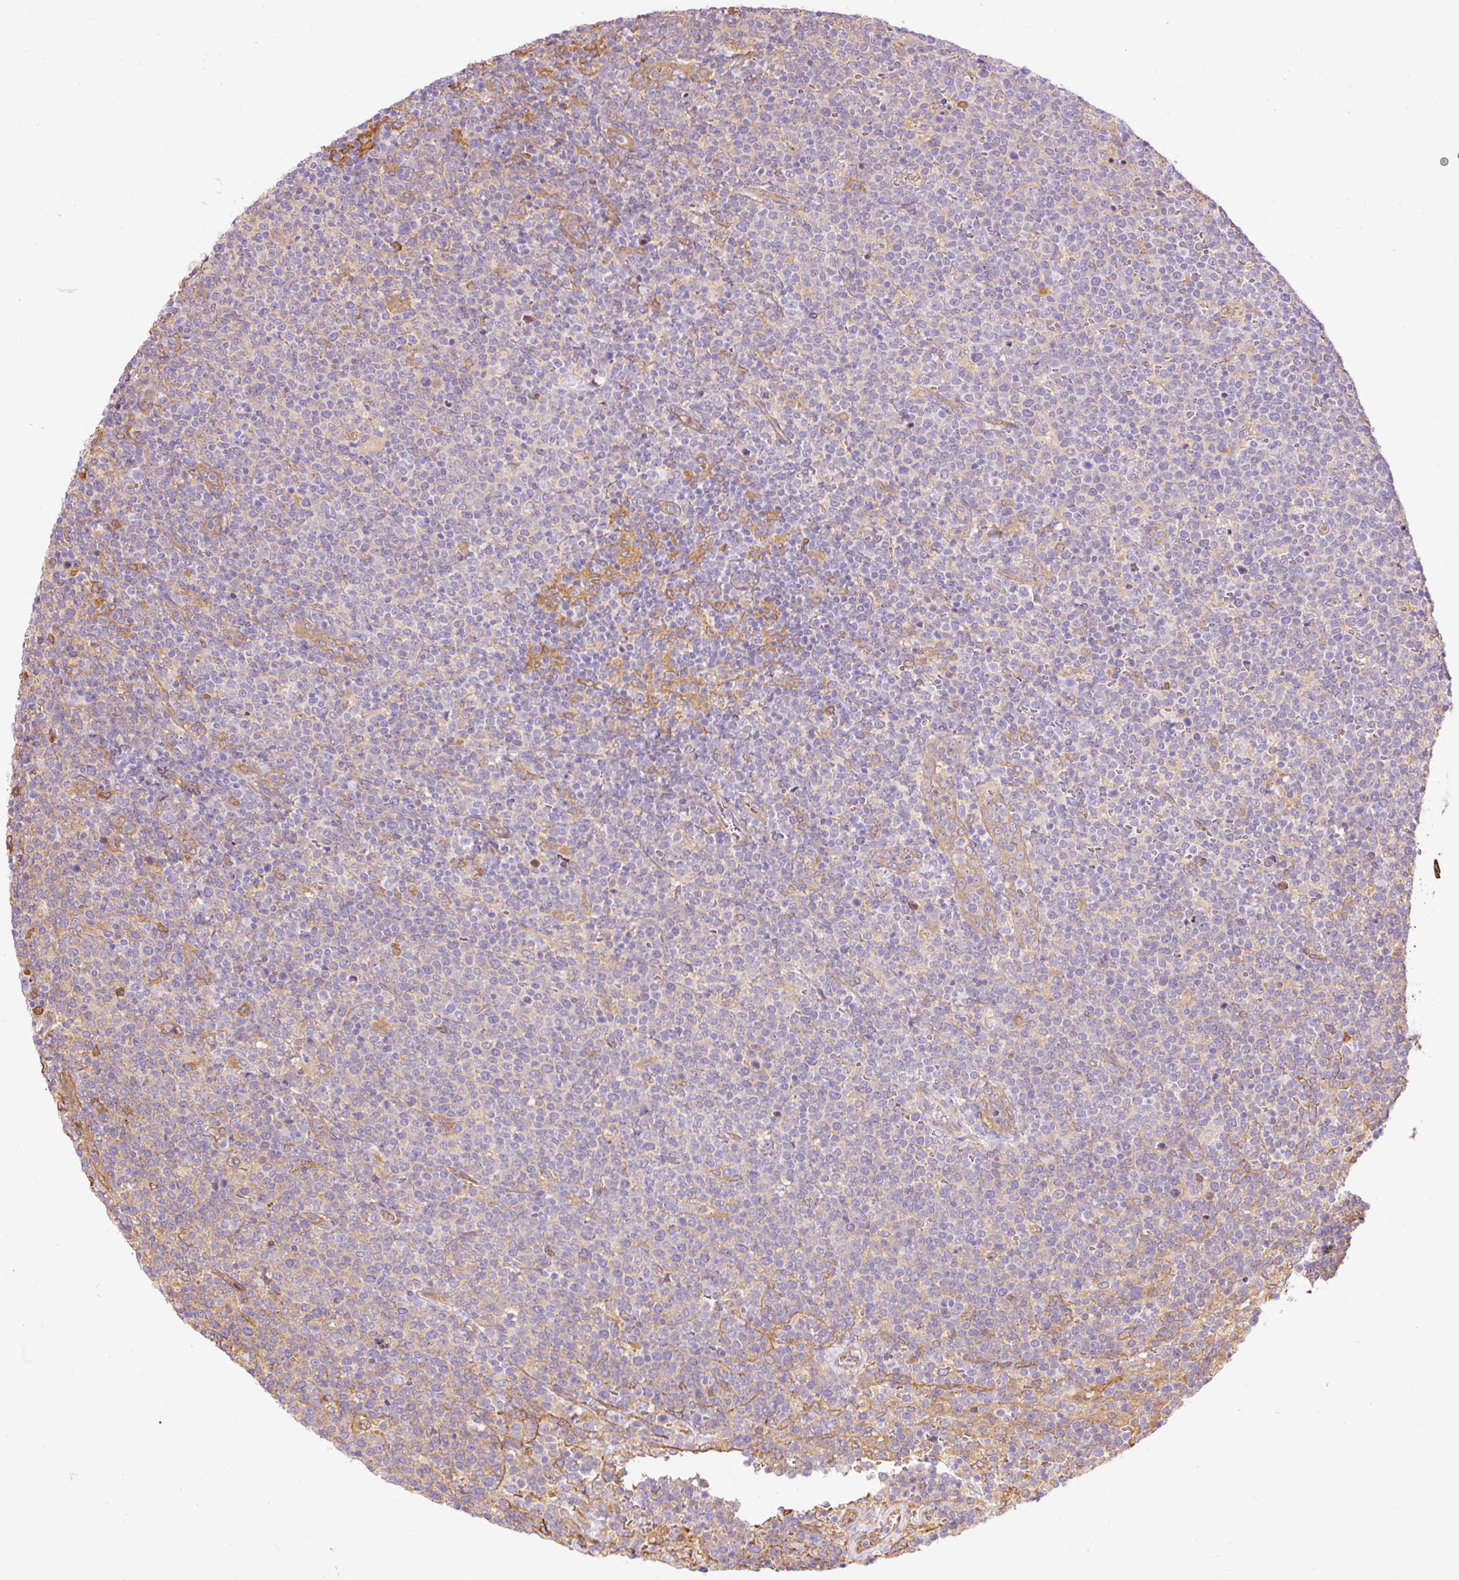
{"staining": {"intensity": "negative", "quantity": "none", "location": "none"}, "tissue": "lymphoma", "cell_type": "Tumor cells", "image_type": "cancer", "snomed": [{"axis": "morphology", "description": "Malignant lymphoma, non-Hodgkin's type, High grade"}, {"axis": "topography", "description": "Lymph node"}], "caption": "An image of human lymphoma is negative for staining in tumor cells.", "gene": "IL10RB", "patient": {"sex": "male", "age": 61}}